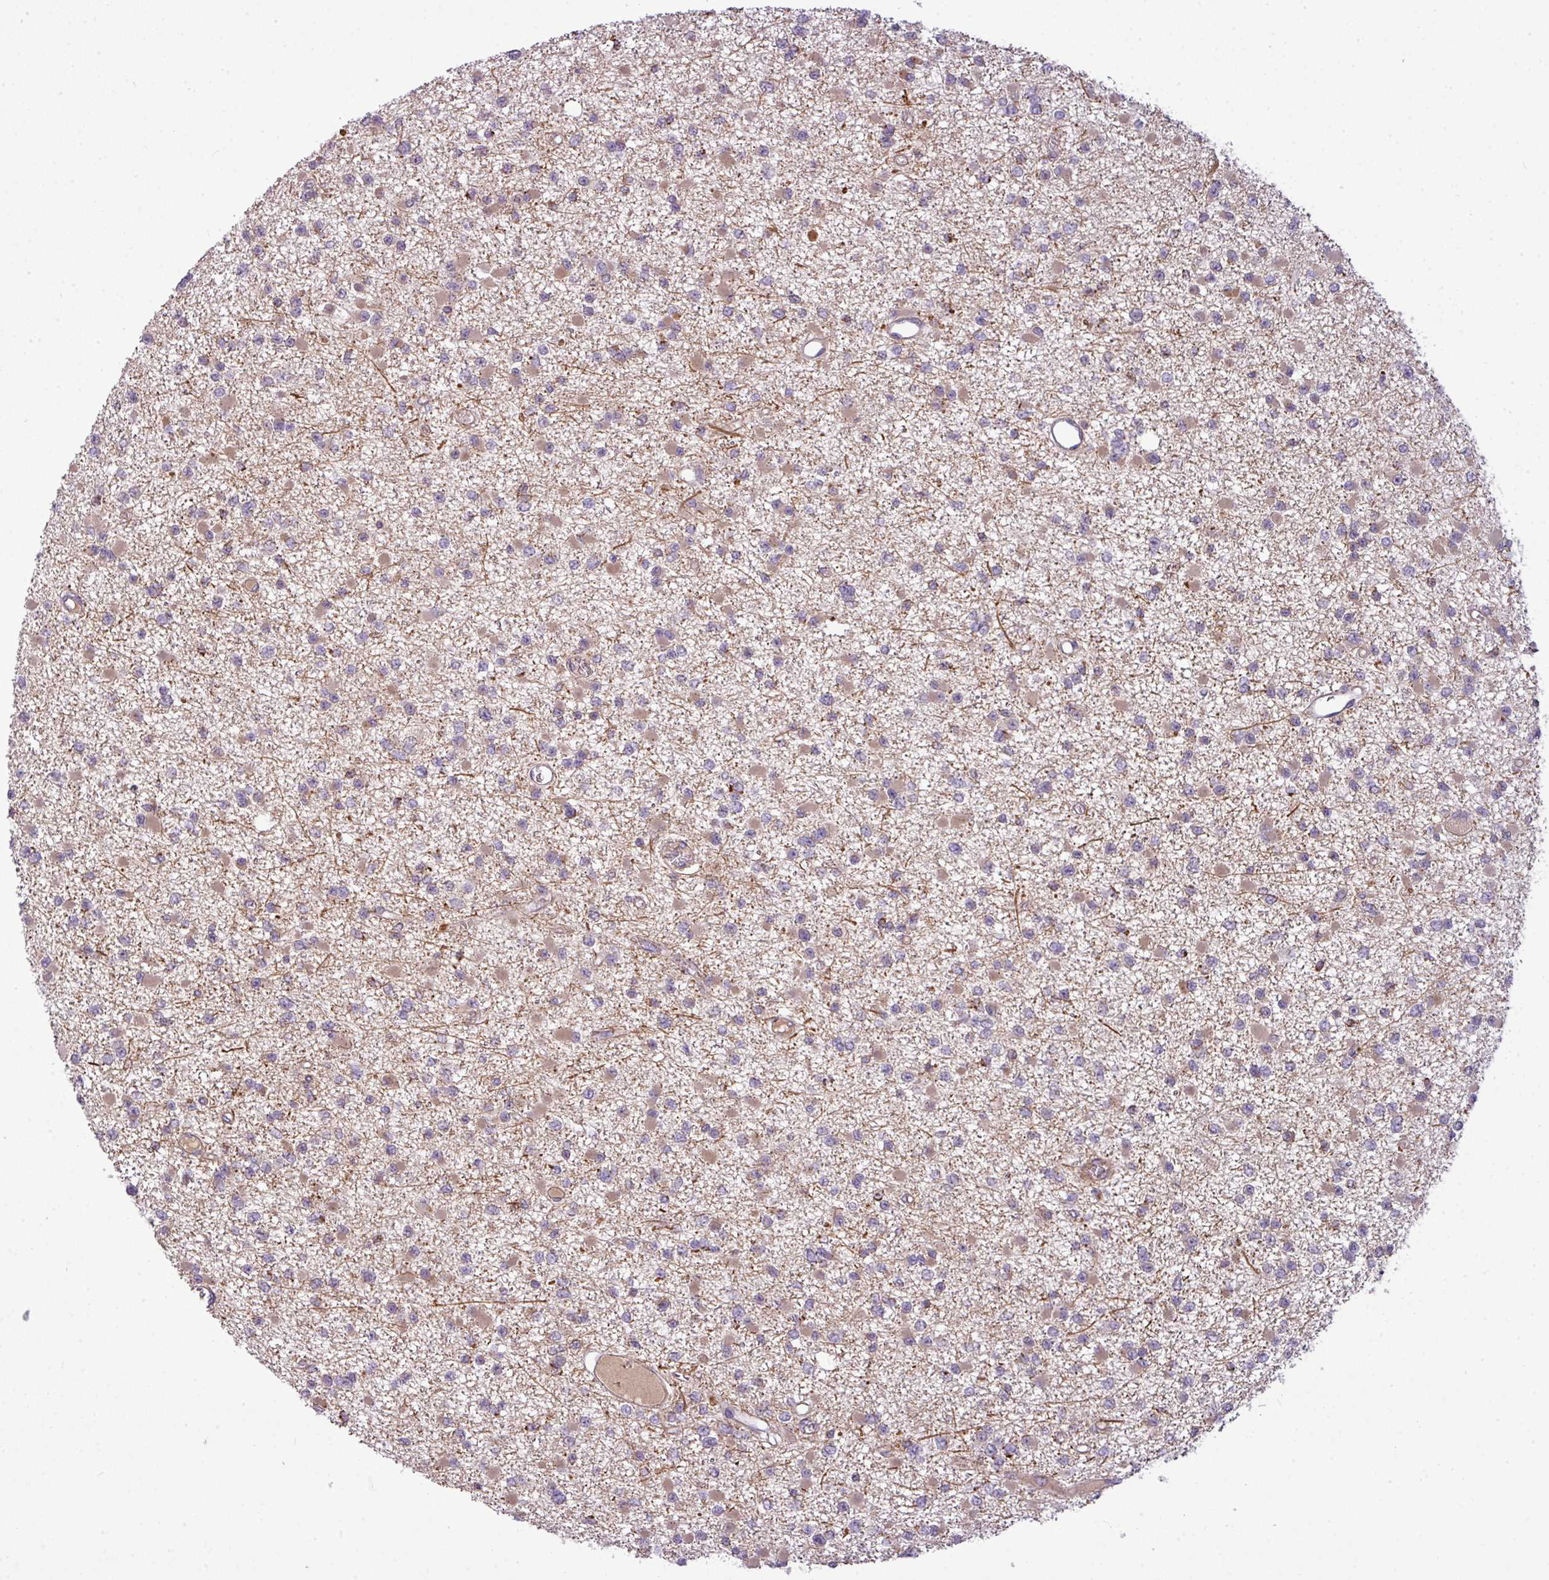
{"staining": {"intensity": "weak", "quantity": "<25%", "location": "cytoplasmic/membranous"}, "tissue": "glioma", "cell_type": "Tumor cells", "image_type": "cancer", "snomed": [{"axis": "morphology", "description": "Glioma, malignant, Low grade"}, {"axis": "topography", "description": "Brain"}], "caption": "Micrograph shows no protein expression in tumor cells of glioma tissue.", "gene": "ZNF35", "patient": {"sex": "female", "age": 22}}